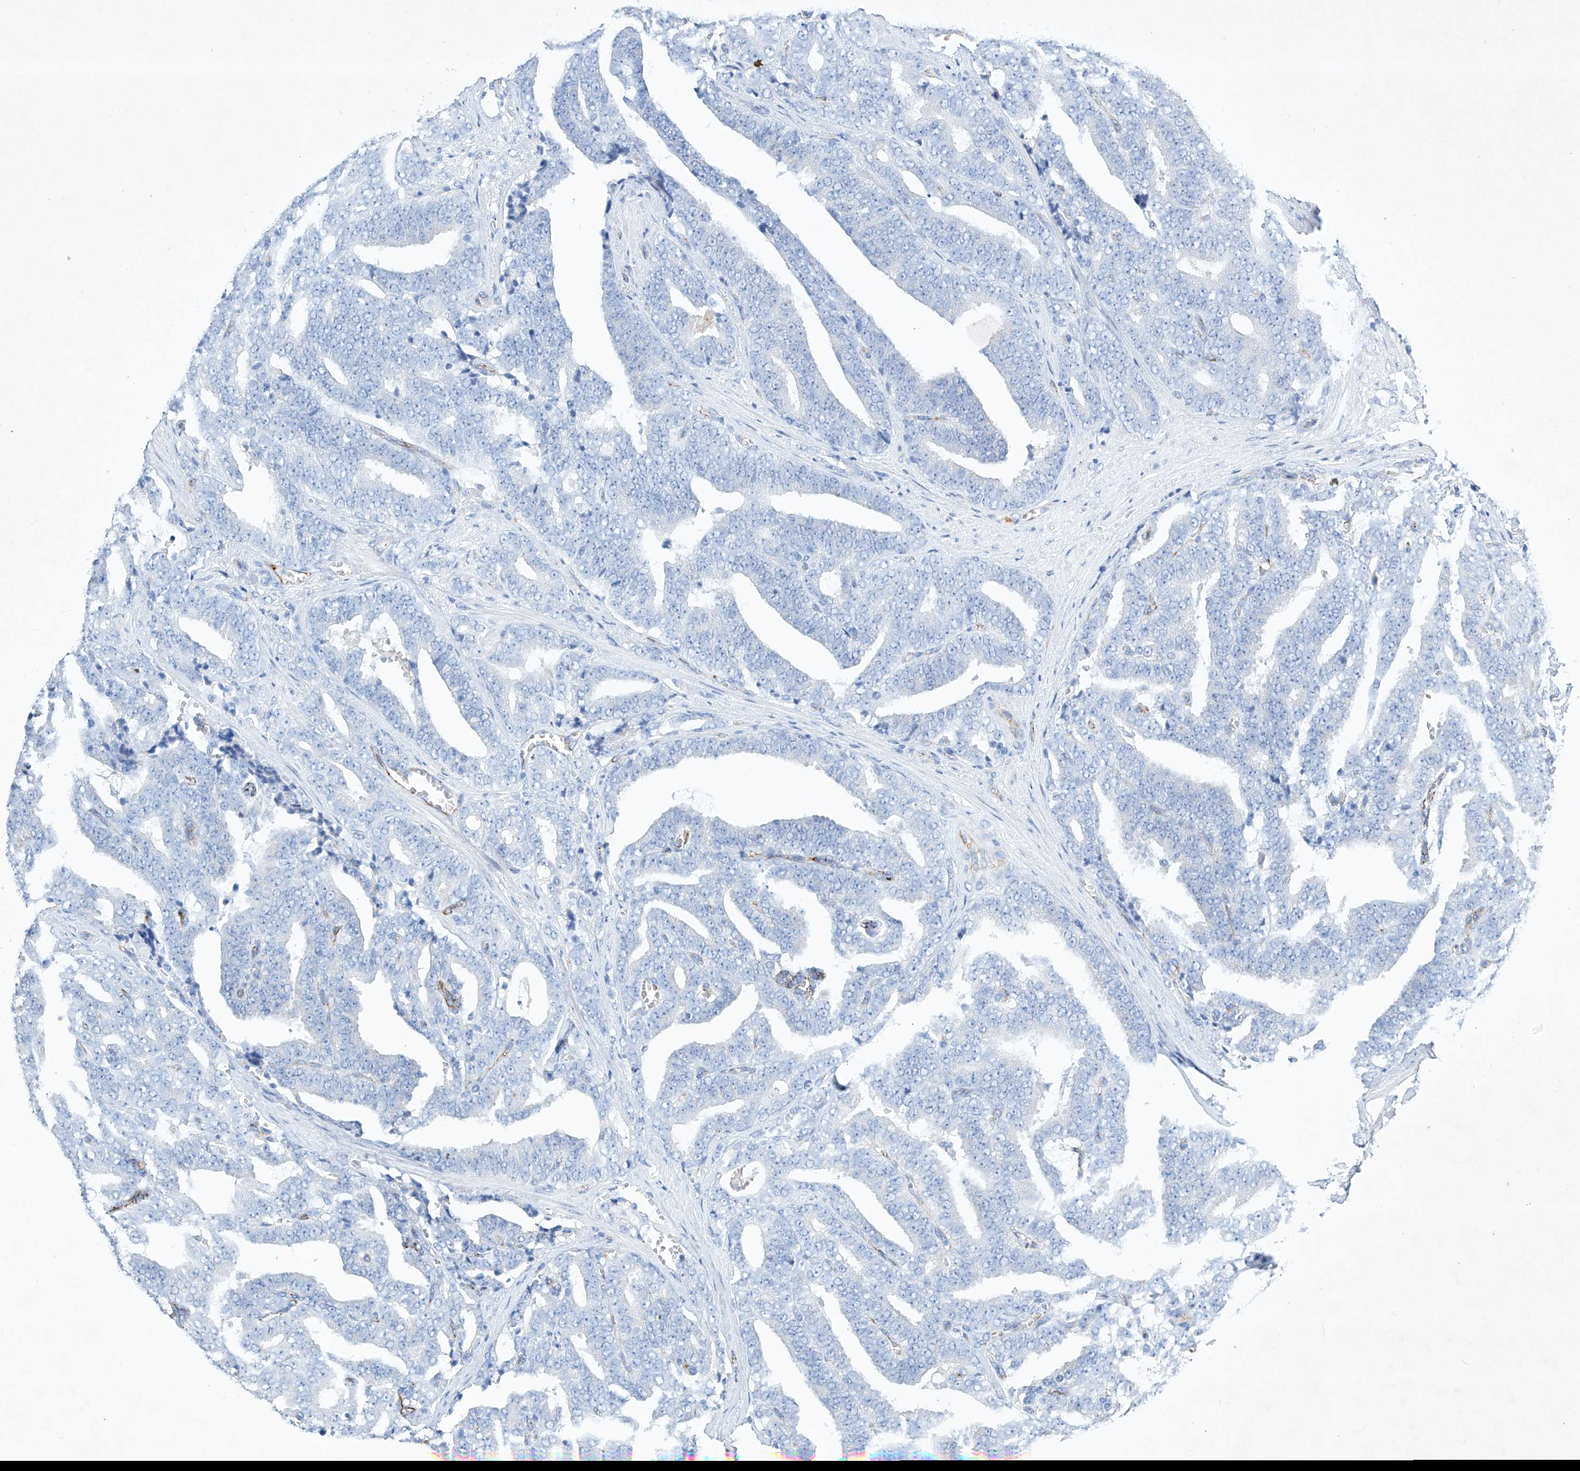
{"staining": {"intensity": "negative", "quantity": "none", "location": "none"}, "tissue": "prostate cancer", "cell_type": "Tumor cells", "image_type": "cancer", "snomed": [{"axis": "morphology", "description": "Adenocarcinoma, High grade"}, {"axis": "topography", "description": "Prostate and seminal vesicle, NOS"}], "caption": "This is an immunohistochemistry micrograph of human prostate adenocarcinoma (high-grade). There is no staining in tumor cells.", "gene": "ETV7", "patient": {"sex": "male", "age": 67}}